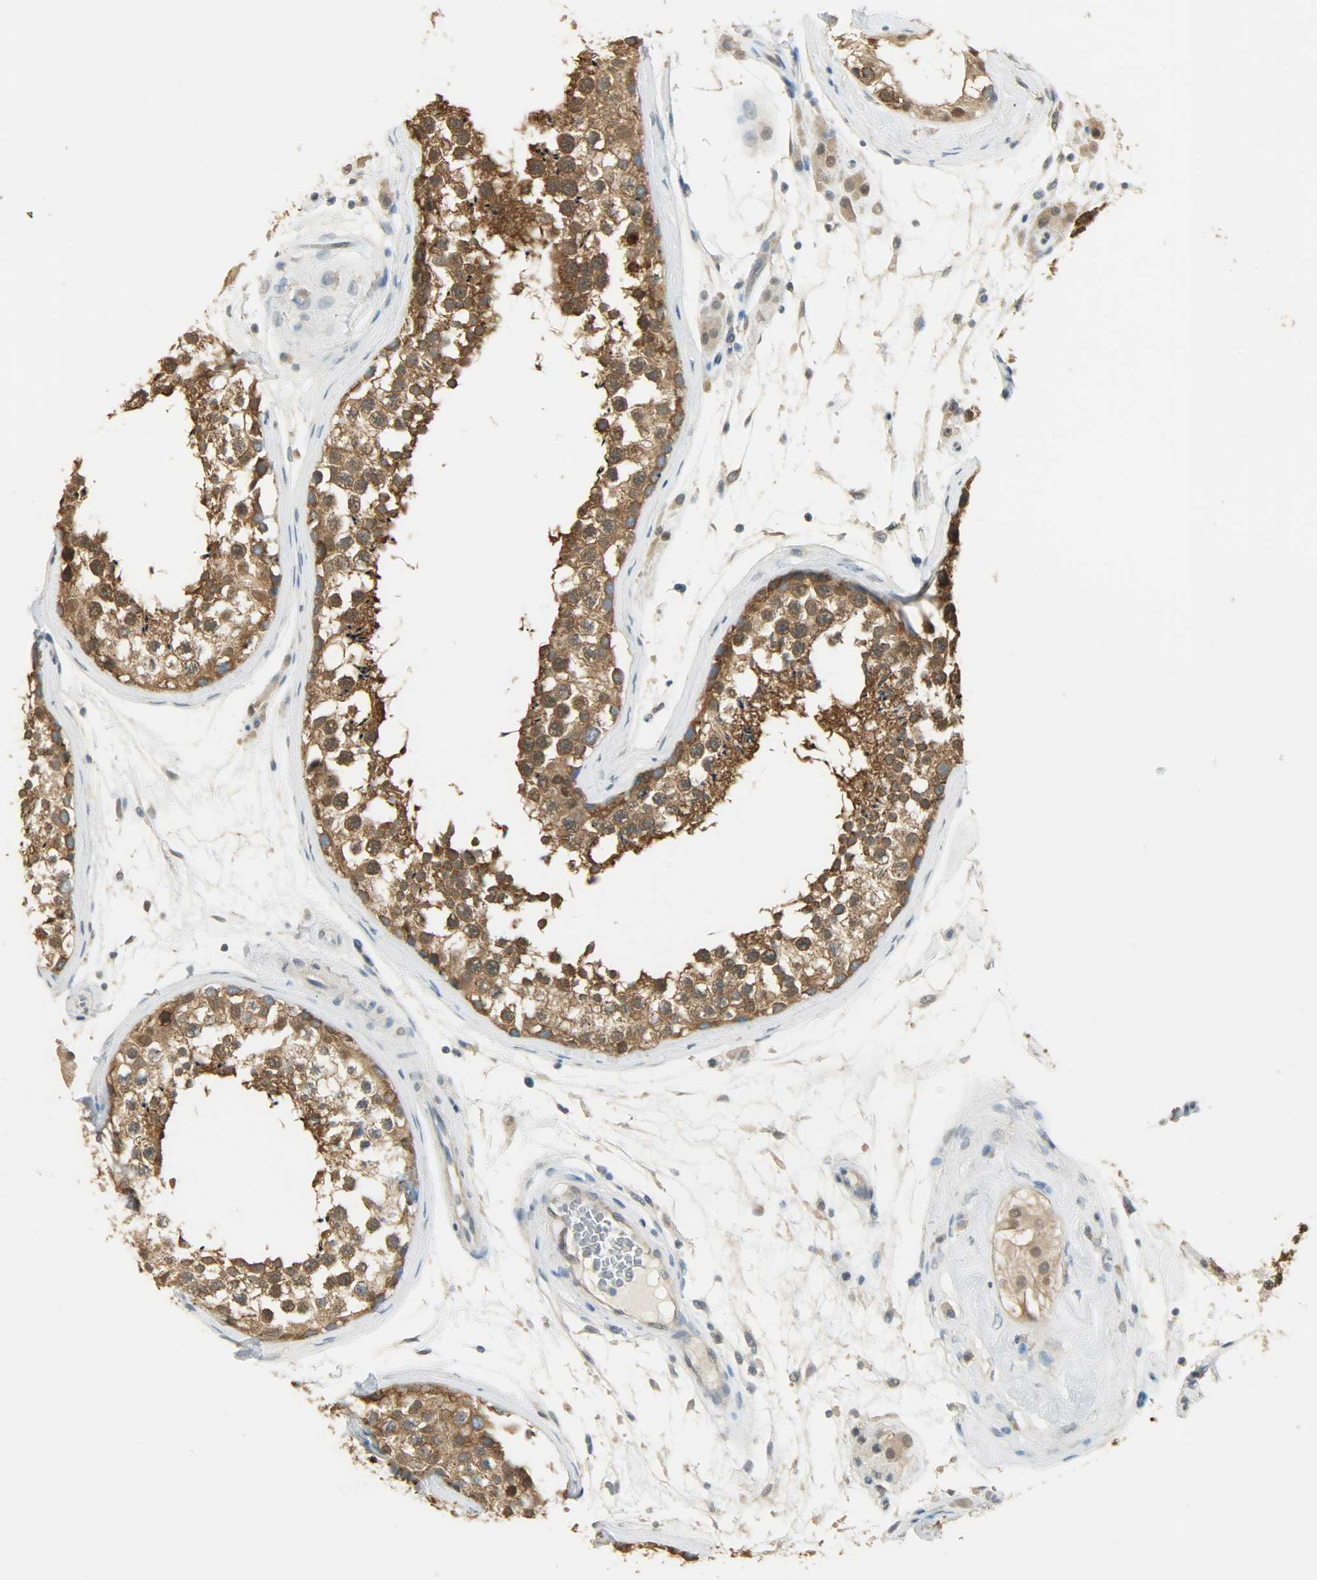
{"staining": {"intensity": "strong", "quantity": ">75%", "location": "cytoplasmic/membranous"}, "tissue": "testis", "cell_type": "Cells in seminiferous ducts", "image_type": "normal", "snomed": [{"axis": "morphology", "description": "Normal tissue, NOS"}, {"axis": "topography", "description": "Testis"}], "caption": "Protein positivity by immunohistochemistry (IHC) demonstrates strong cytoplasmic/membranous staining in approximately >75% of cells in seminiferous ducts in normal testis. The protein is stained brown, and the nuclei are stained in blue (DAB IHC with brightfield microscopy, high magnification).", "gene": "PRMT5", "patient": {"sex": "male", "age": 46}}